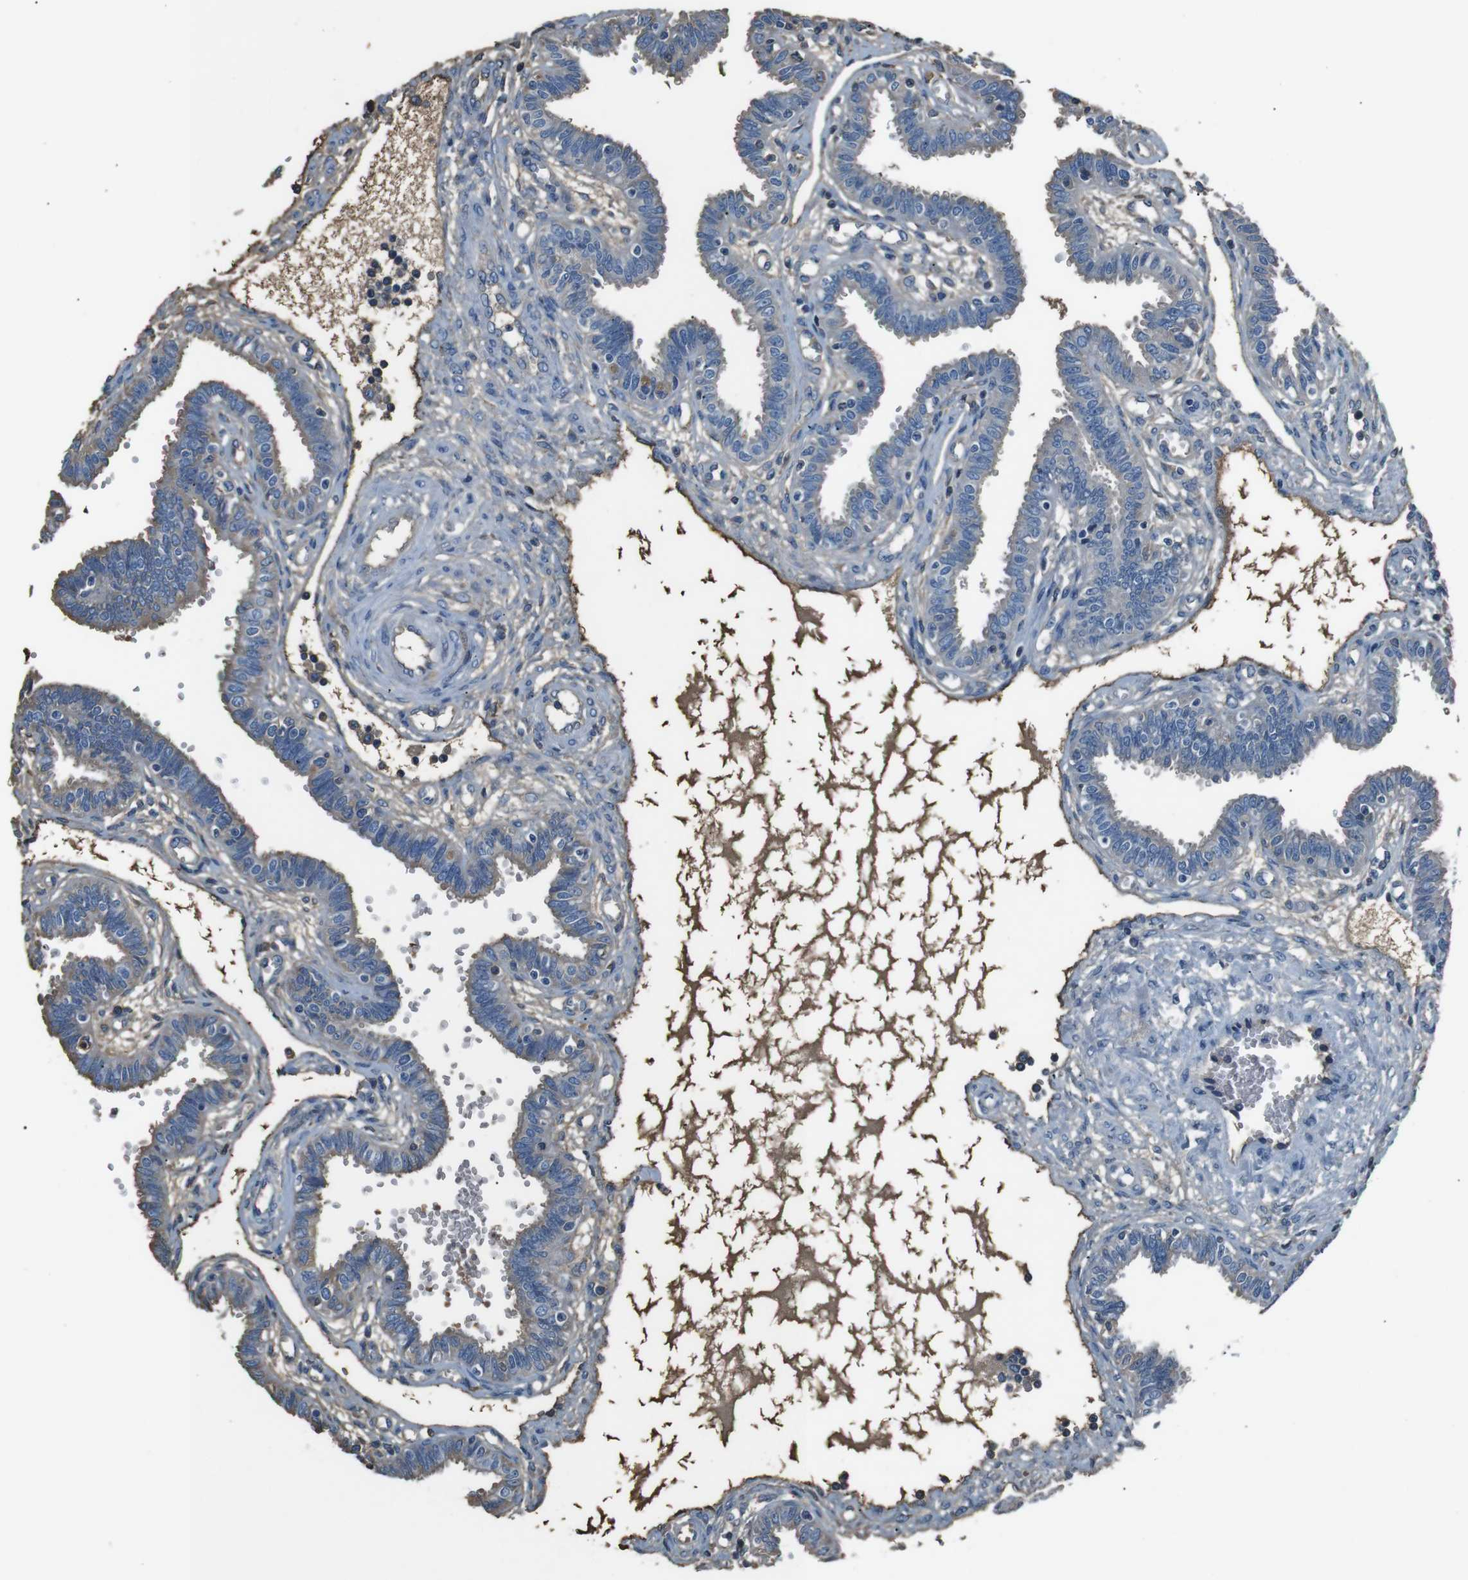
{"staining": {"intensity": "weak", "quantity": "25%-75%", "location": "cytoplasmic/membranous"}, "tissue": "fallopian tube", "cell_type": "Glandular cells", "image_type": "normal", "snomed": [{"axis": "morphology", "description": "Normal tissue, NOS"}, {"axis": "topography", "description": "Fallopian tube"}], "caption": "This image exhibits immunohistochemistry staining of benign human fallopian tube, with low weak cytoplasmic/membranous positivity in about 25%-75% of glandular cells.", "gene": "LEP", "patient": {"sex": "female", "age": 32}}